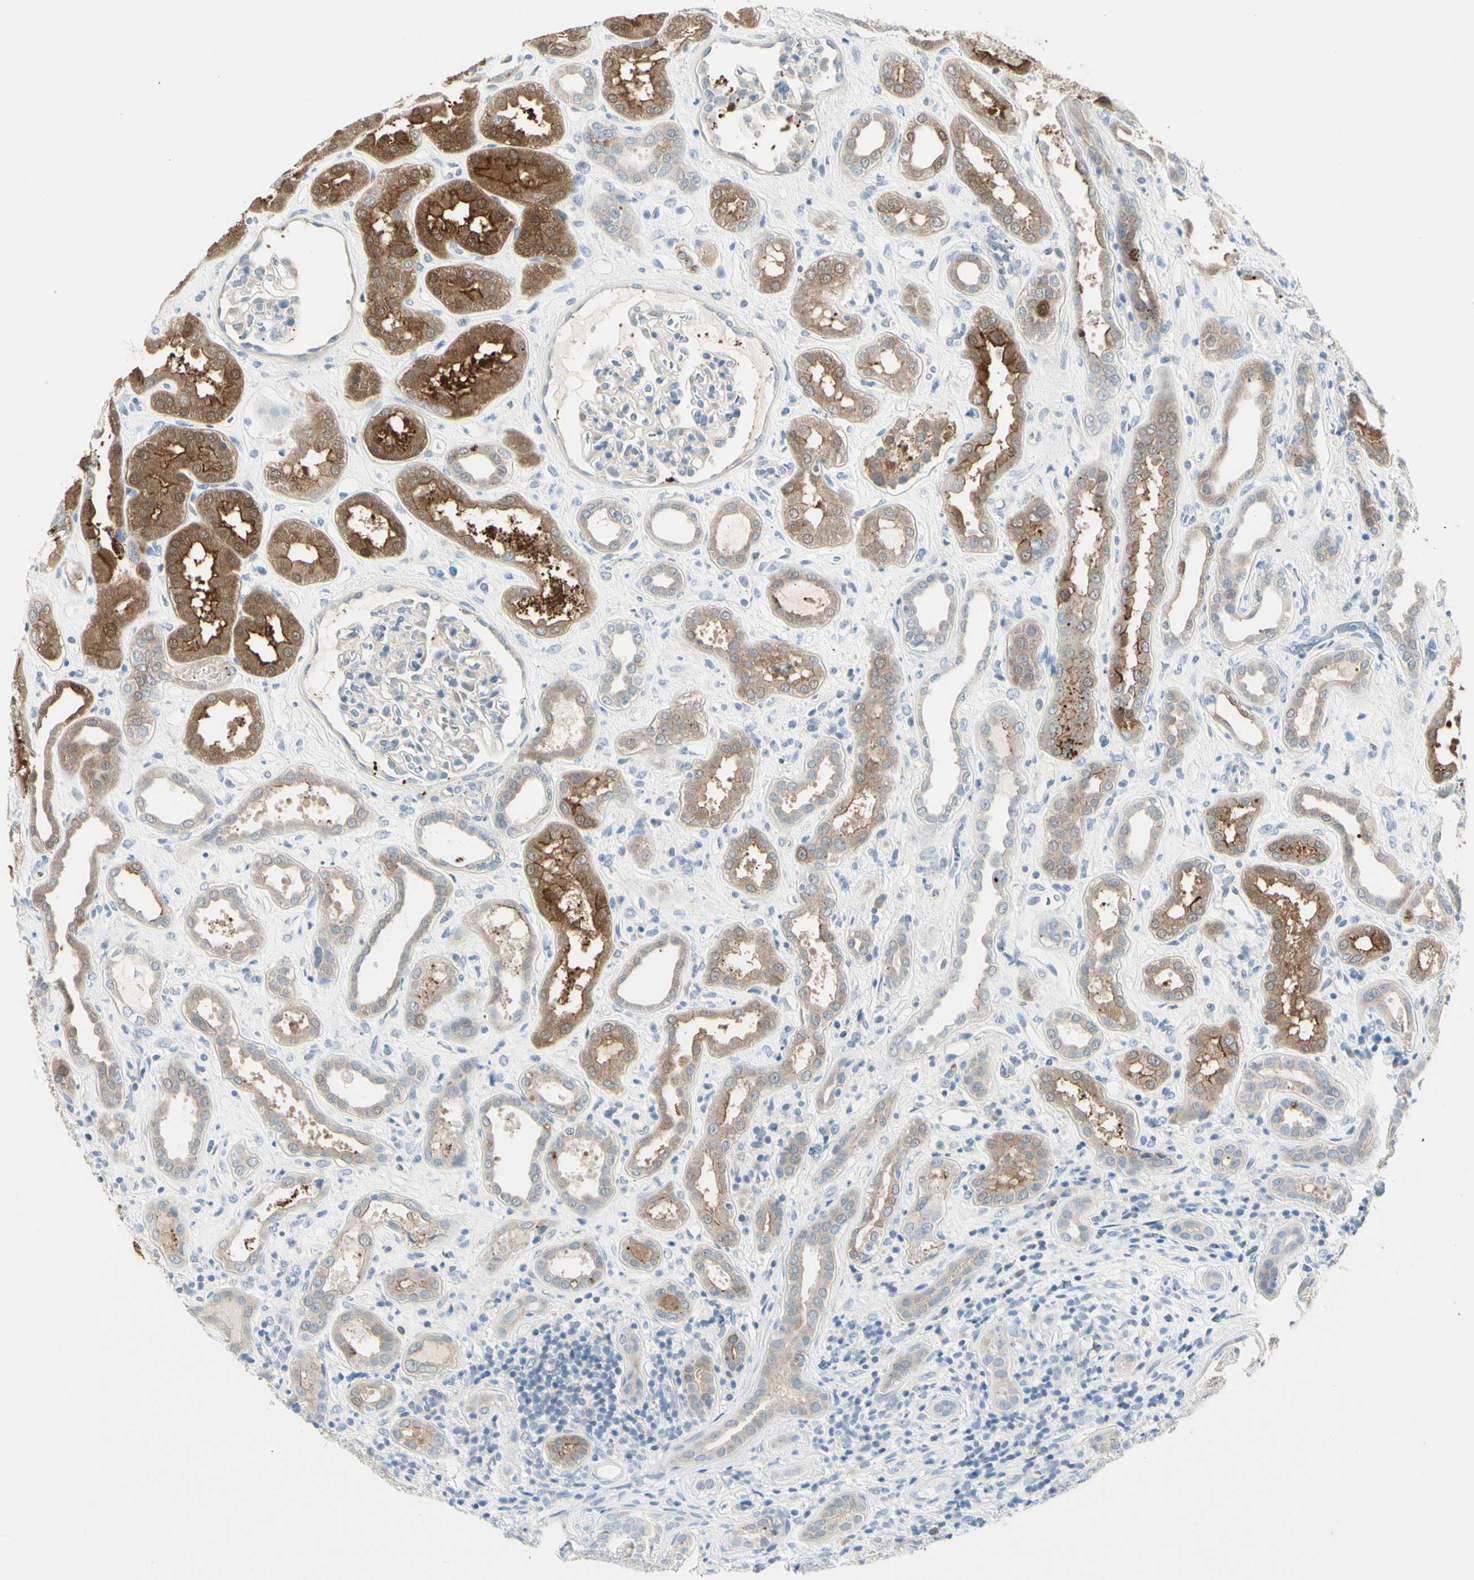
{"staining": {"intensity": "negative", "quantity": "none", "location": "none"}, "tissue": "kidney", "cell_type": "Cells in glomeruli", "image_type": "normal", "snomed": [{"axis": "morphology", "description": "Normal tissue, NOS"}, {"axis": "topography", "description": "Kidney"}], "caption": "IHC of unremarkable kidney displays no positivity in cells in glomeruli. (Brightfield microscopy of DAB immunohistochemistry (IHC) at high magnification).", "gene": "PEBP1", "patient": {"sex": "male", "age": 59}}